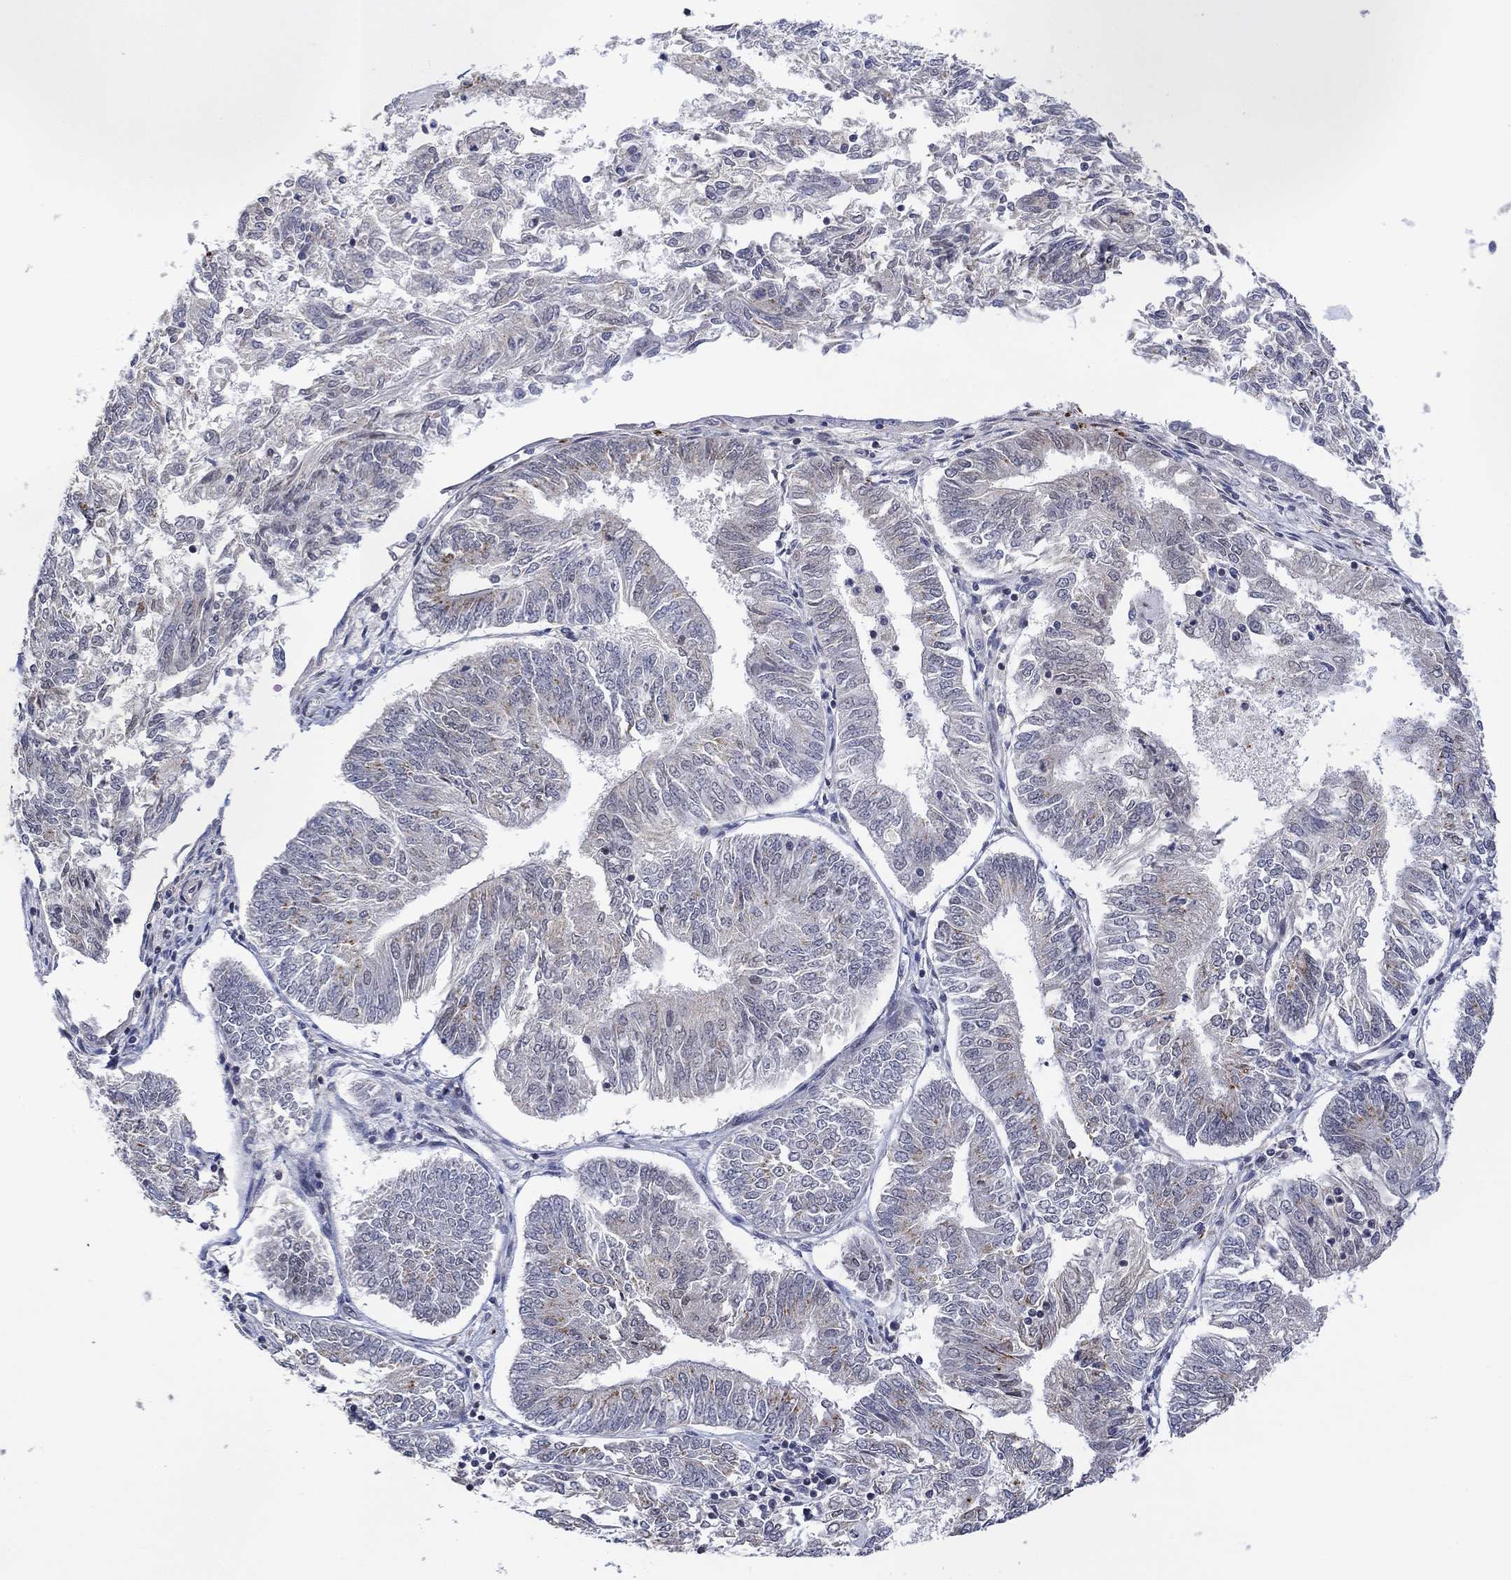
{"staining": {"intensity": "moderate", "quantity": "<25%", "location": "cytoplasmic/membranous"}, "tissue": "endometrial cancer", "cell_type": "Tumor cells", "image_type": "cancer", "snomed": [{"axis": "morphology", "description": "Adenocarcinoma, NOS"}, {"axis": "topography", "description": "Endometrium"}], "caption": "Adenocarcinoma (endometrial) was stained to show a protein in brown. There is low levels of moderate cytoplasmic/membranous expression in about <25% of tumor cells.", "gene": "SLC48A1", "patient": {"sex": "female", "age": 58}}